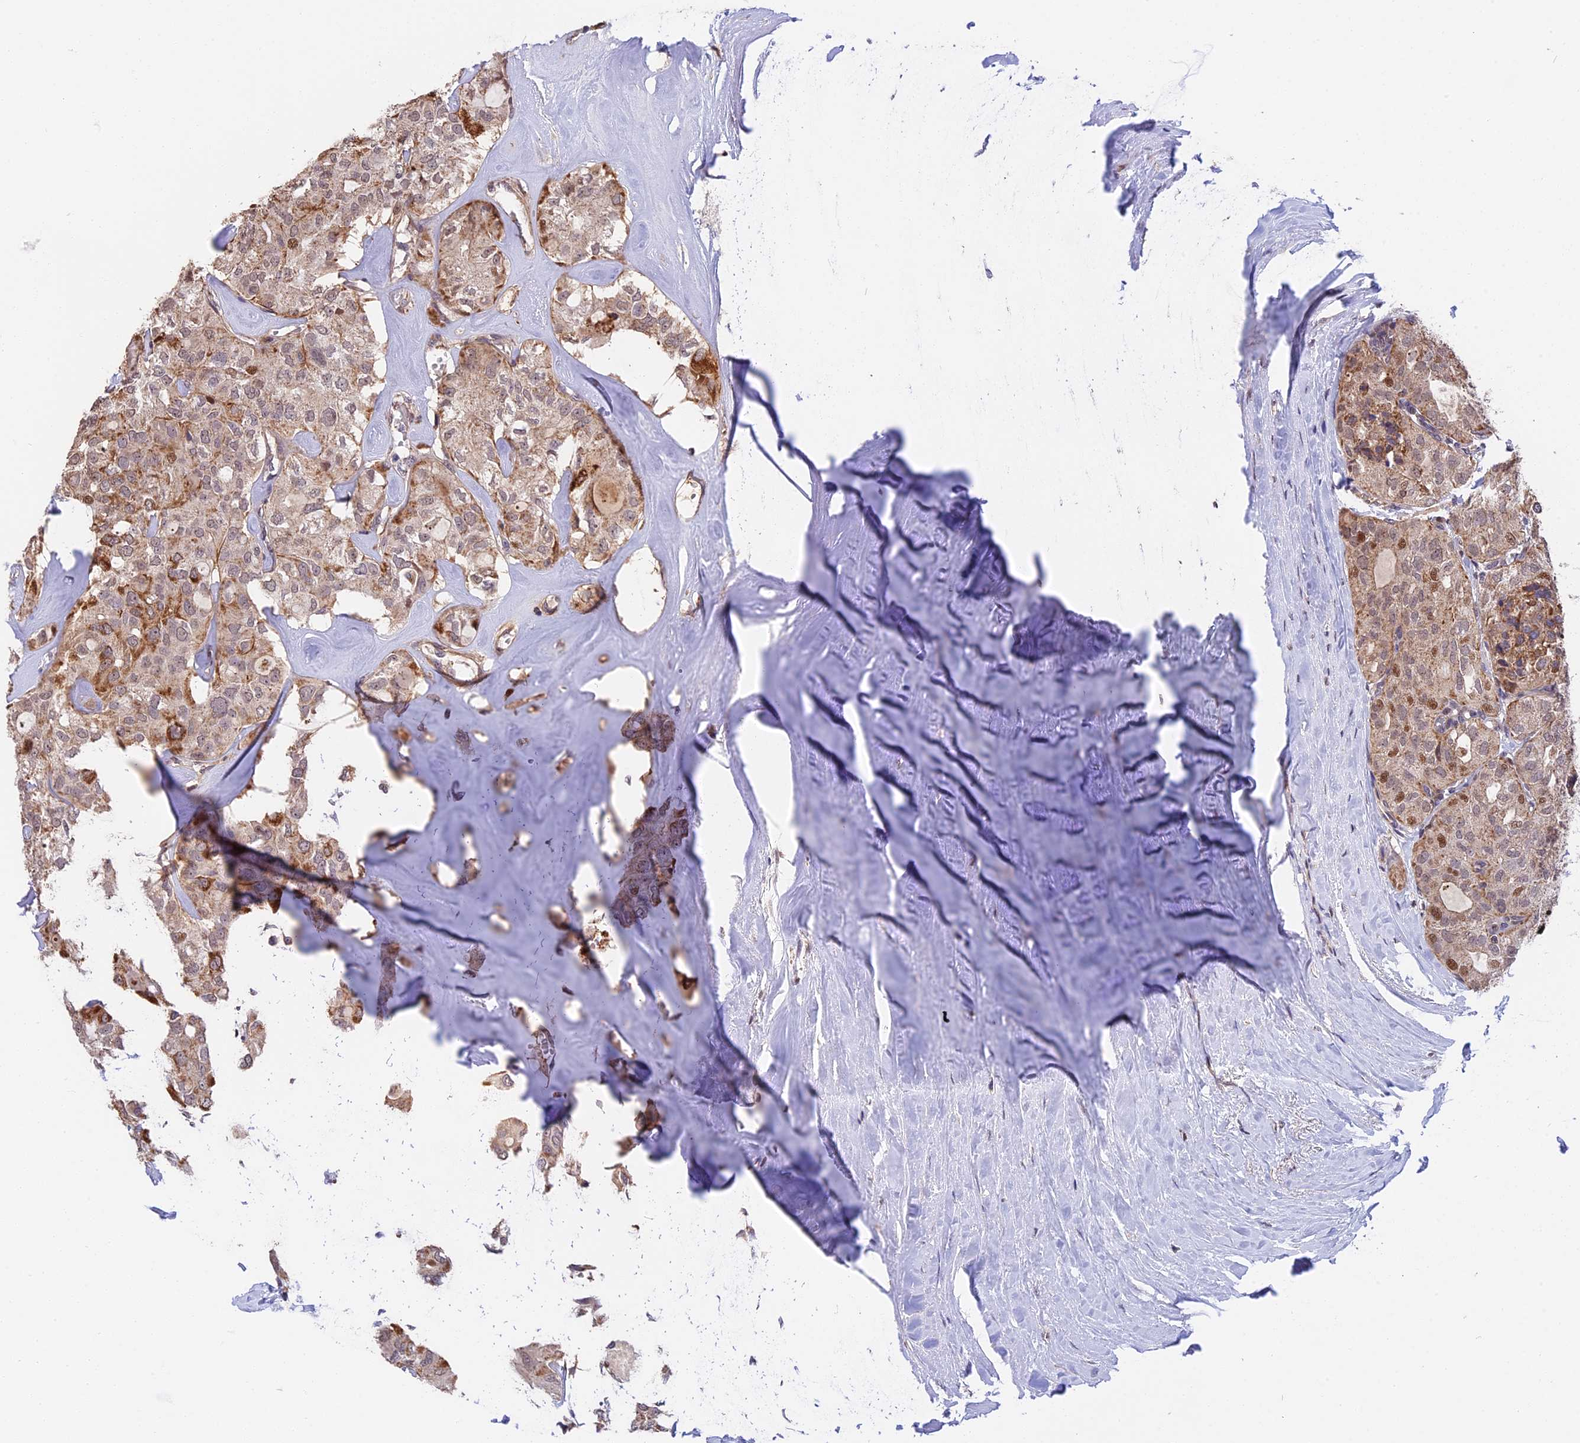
{"staining": {"intensity": "moderate", "quantity": ">75%", "location": "cytoplasmic/membranous,nuclear"}, "tissue": "thyroid cancer", "cell_type": "Tumor cells", "image_type": "cancer", "snomed": [{"axis": "morphology", "description": "Follicular adenoma carcinoma, NOS"}, {"axis": "topography", "description": "Thyroid gland"}], "caption": "Immunohistochemical staining of human thyroid follicular adenoma carcinoma reveals medium levels of moderate cytoplasmic/membranous and nuclear staining in approximately >75% of tumor cells.", "gene": "RERGL", "patient": {"sex": "male", "age": 75}}